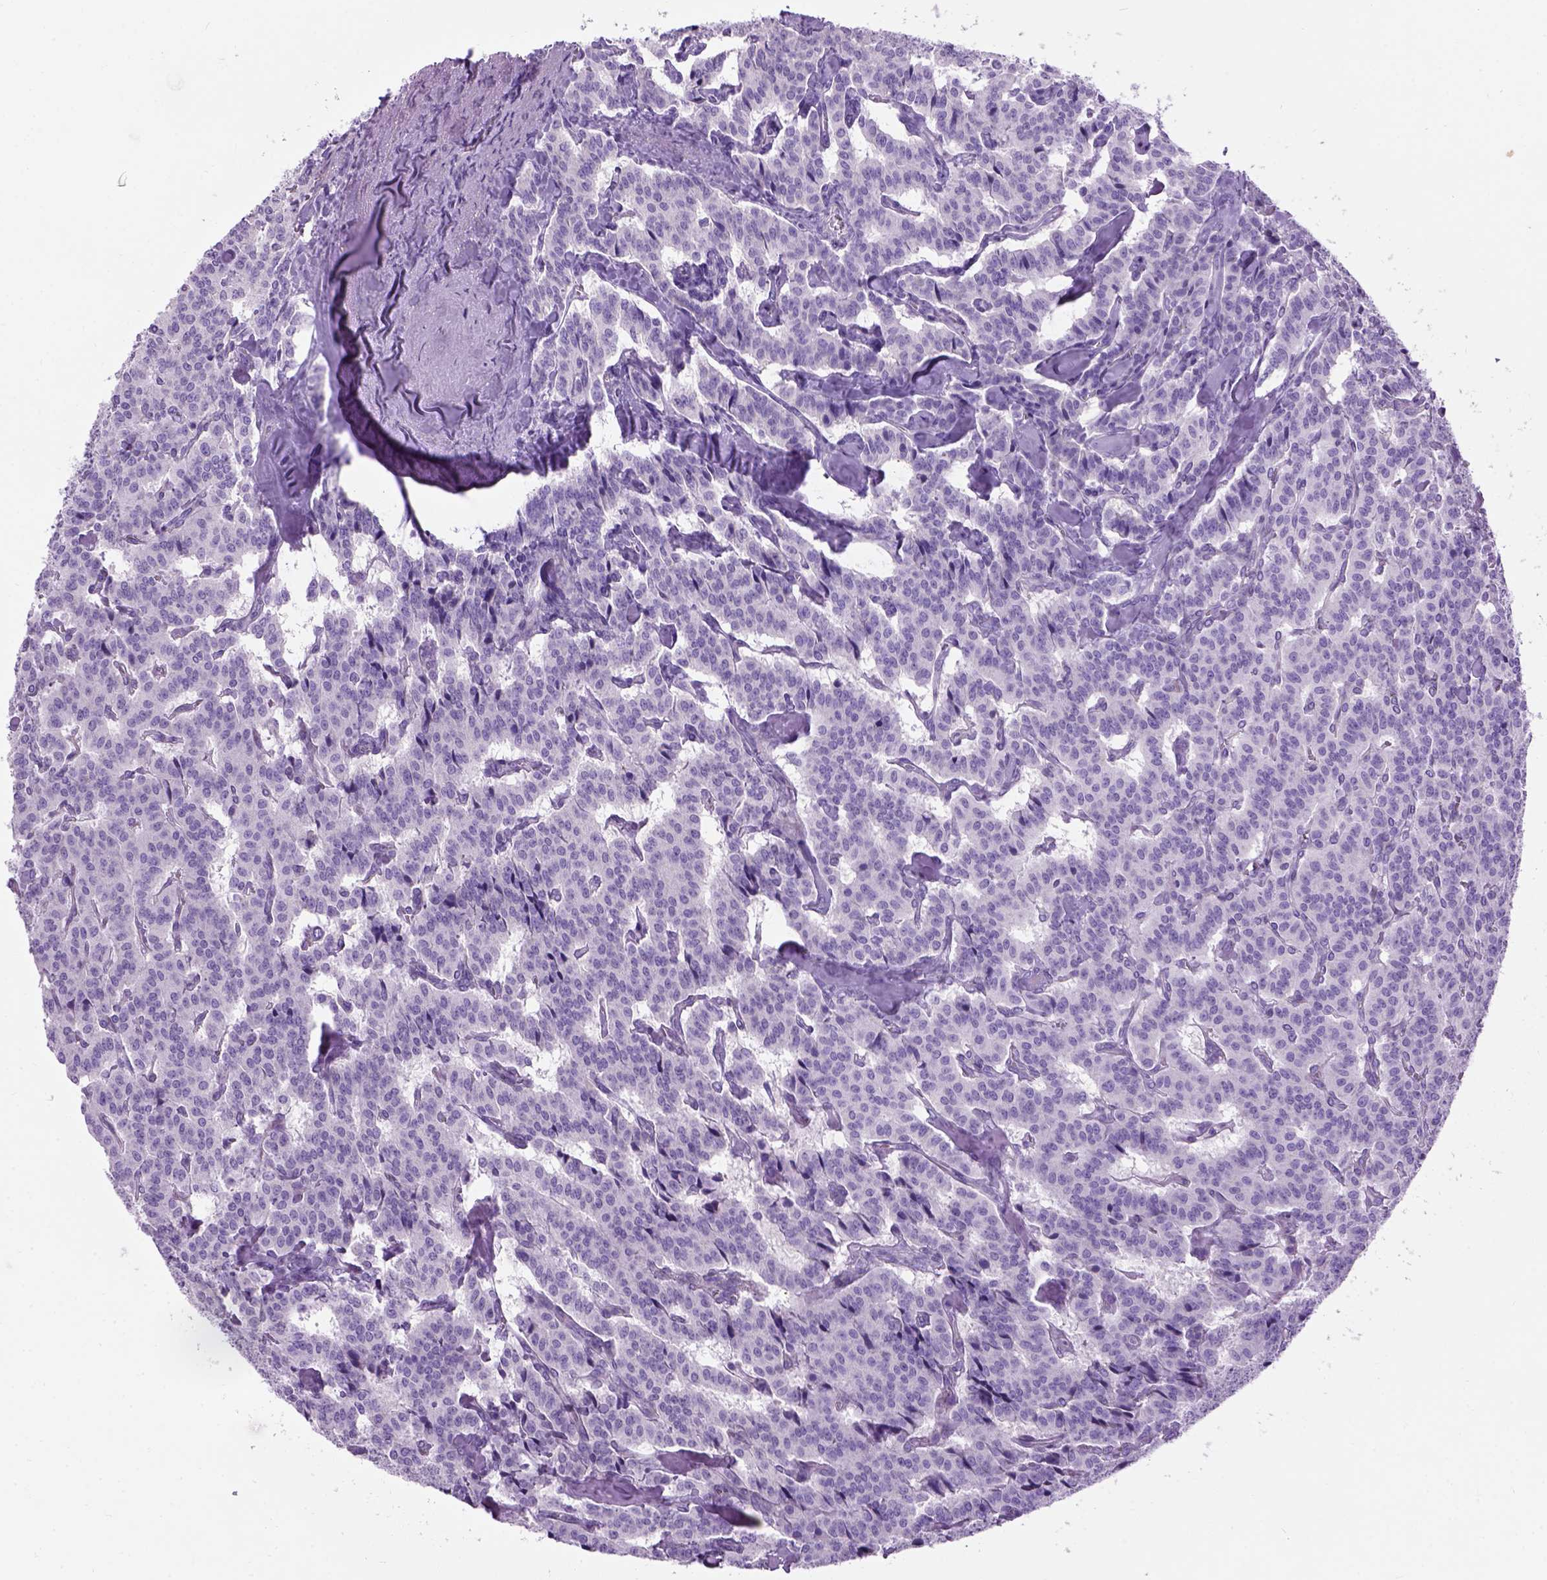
{"staining": {"intensity": "negative", "quantity": "none", "location": "none"}, "tissue": "carcinoid", "cell_type": "Tumor cells", "image_type": "cancer", "snomed": [{"axis": "morphology", "description": "Carcinoid, malignant, NOS"}, {"axis": "topography", "description": "Lung"}], "caption": "High power microscopy histopathology image of an immunohistochemistry (IHC) histopathology image of carcinoid (malignant), revealing no significant staining in tumor cells.", "gene": "GABRB2", "patient": {"sex": "female", "age": 46}}